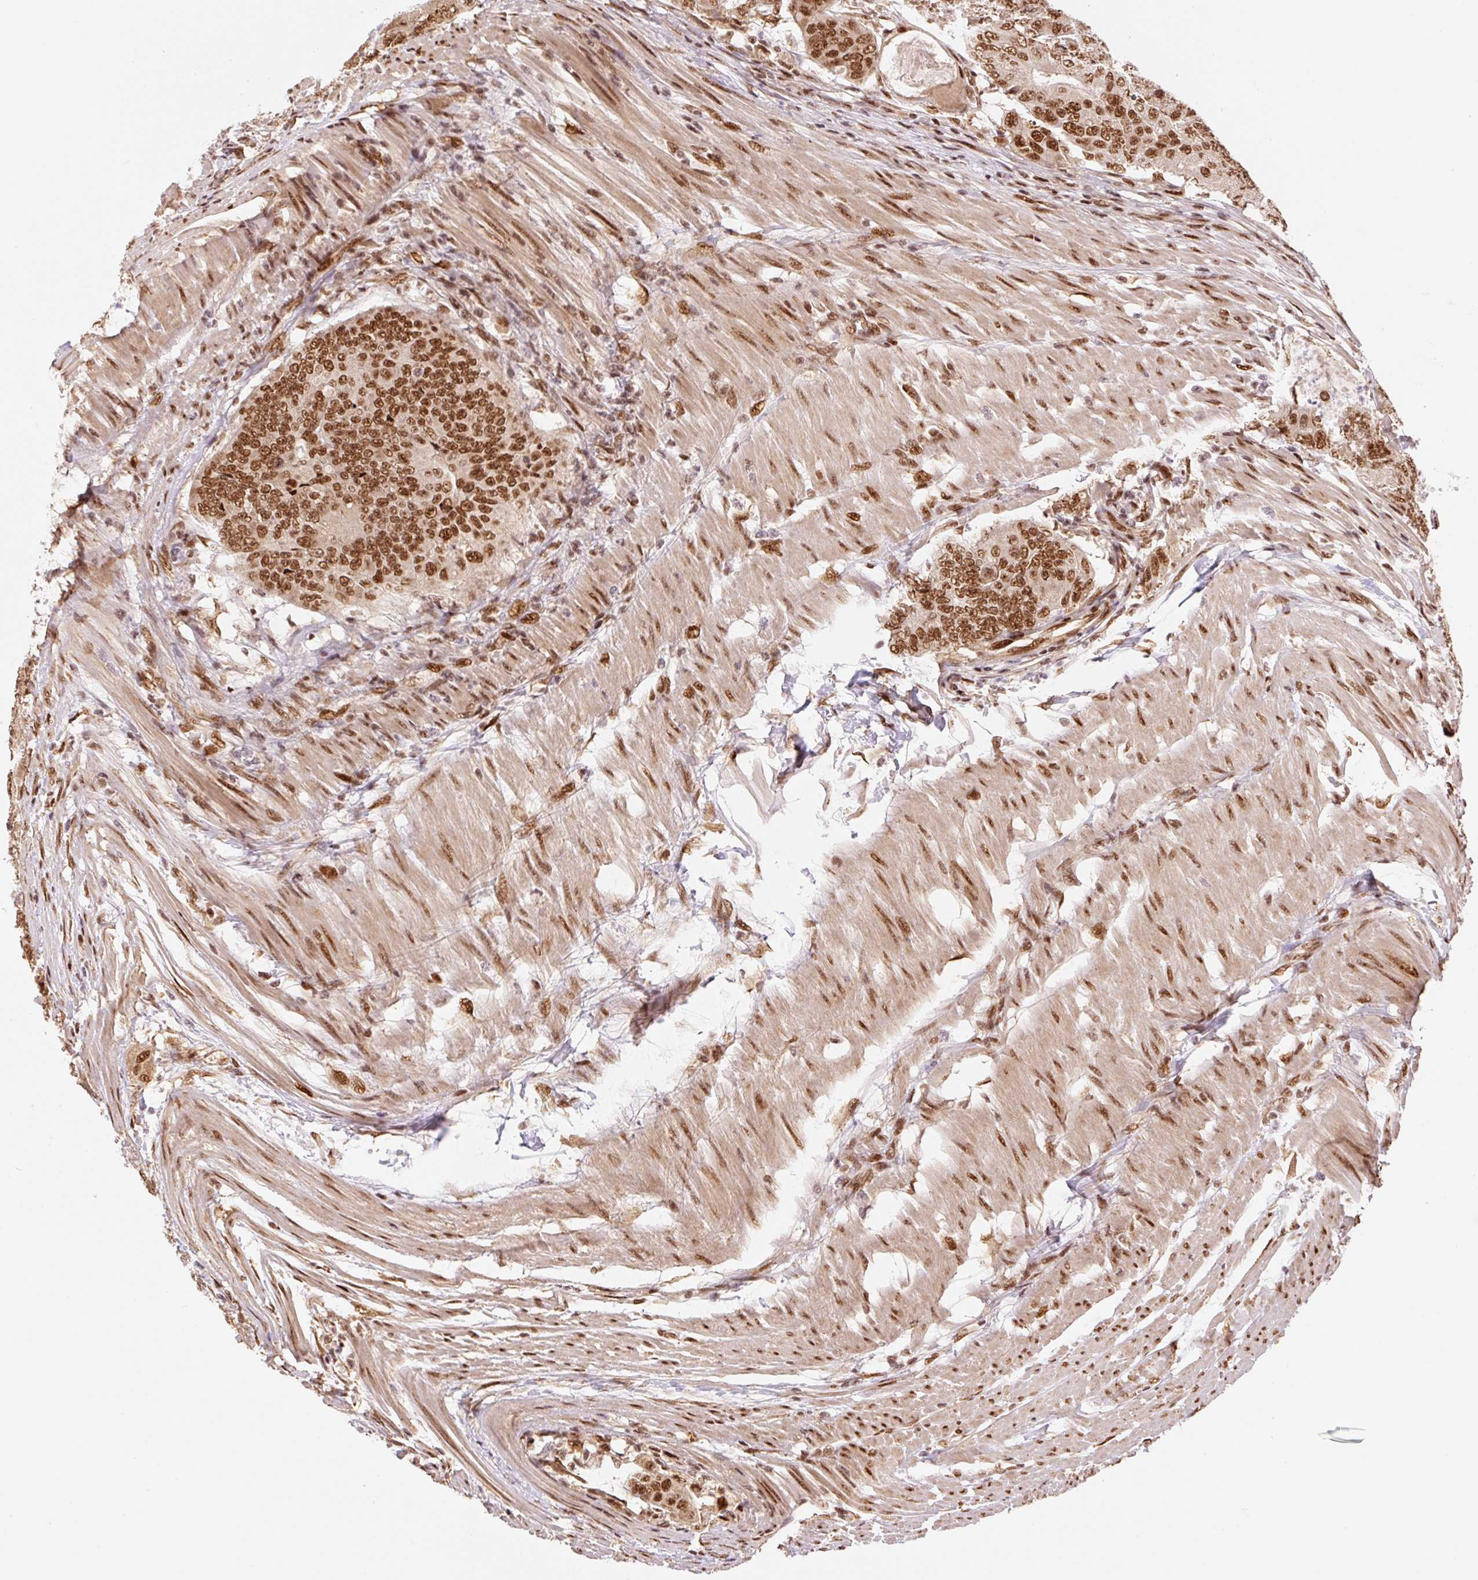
{"staining": {"intensity": "strong", "quantity": ">75%", "location": "nuclear"}, "tissue": "colorectal cancer", "cell_type": "Tumor cells", "image_type": "cancer", "snomed": [{"axis": "morphology", "description": "Adenocarcinoma, NOS"}, {"axis": "topography", "description": "Colon"}], "caption": "This is a micrograph of immunohistochemistry staining of adenocarcinoma (colorectal), which shows strong expression in the nuclear of tumor cells.", "gene": "INTS8", "patient": {"sex": "female", "age": 48}}